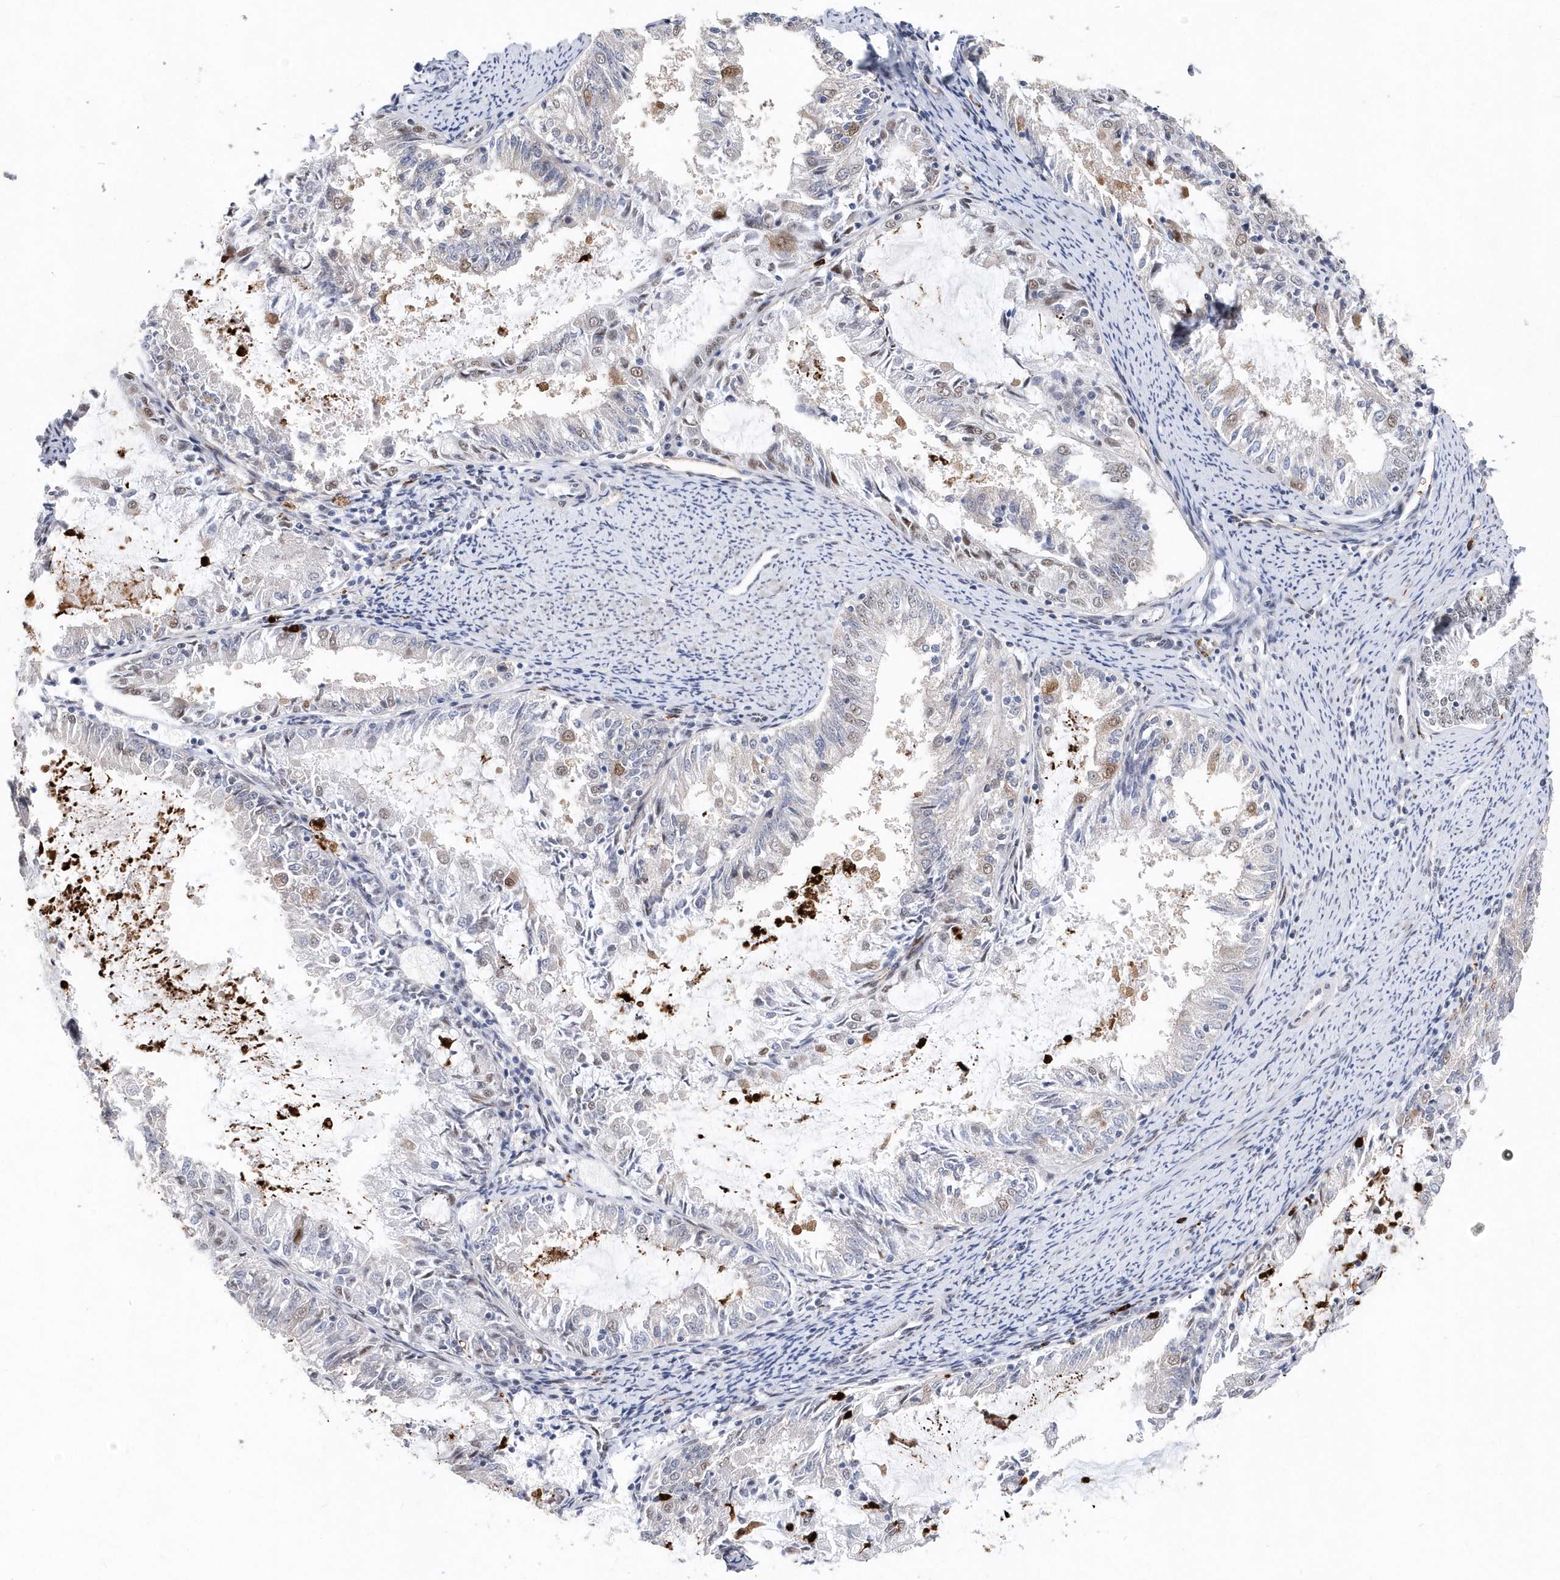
{"staining": {"intensity": "weak", "quantity": "<25%", "location": "nuclear"}, "tissue": "endometrial cancer", "cell_type": "Tumor cells", "image_type": "cancer", "snomed": [{"axis": "morphology", "description": "Adenocarcinoma, NOS"}, {"axis": "topography", "description": "Endometrium"}], "caption": "Endometrial adenocarcinoma was stained to show a protein in brown. There is no significant positivity in tumor cells.", "gene": "RPP30", "patient": {"sex": "female", "age": 57}}